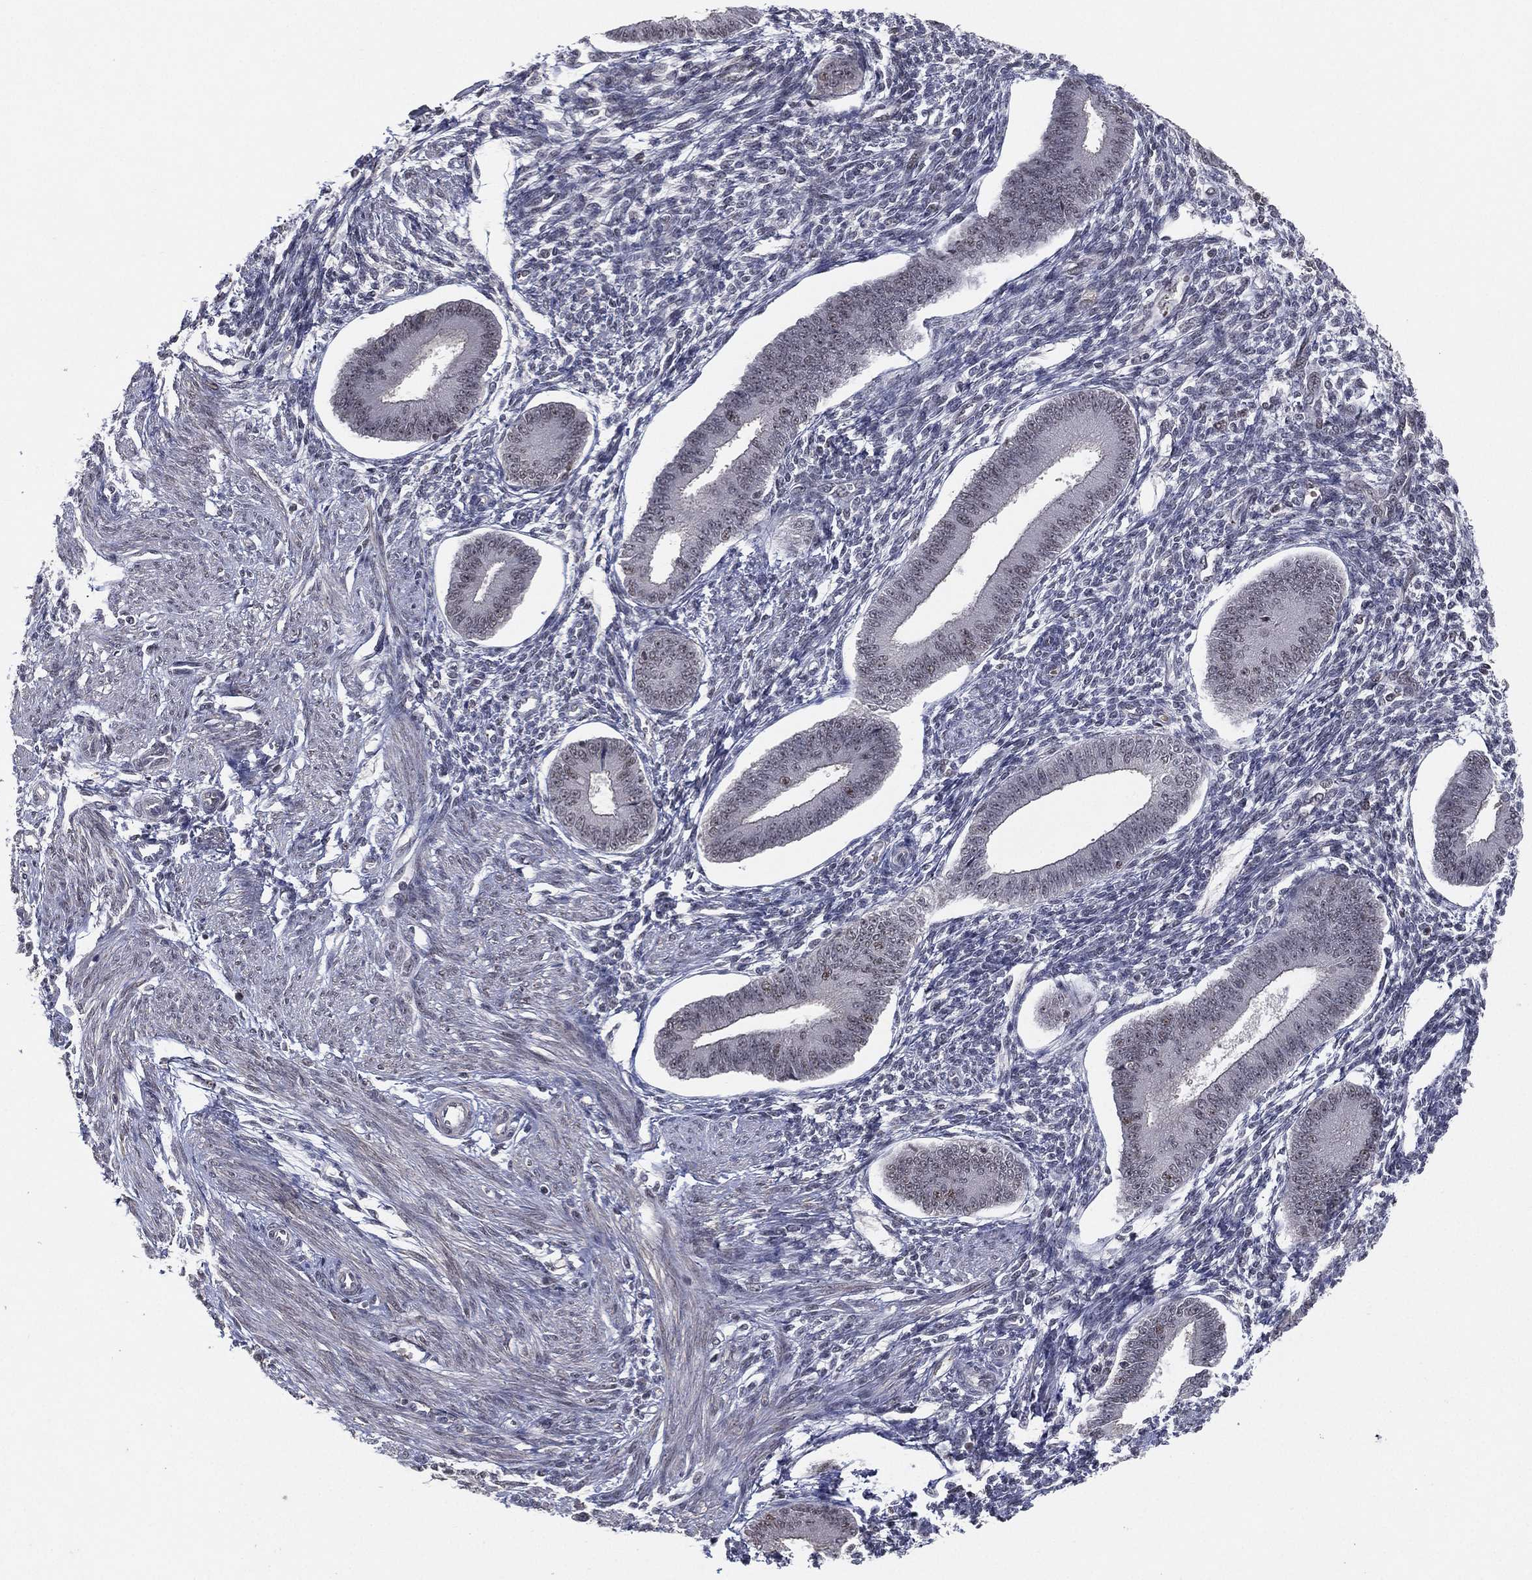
{"staining": {"intensity": "negative", "quantity": "none", "location": "none"}, "tissue": "endometrium", "cell_type": "Cells in endometrial stroma", "image_type": "normal", "snomed": [{"axis": "morphology", "description": "Normal tissue, NOS"}, {"axis": "topography", "description": "Endometrium"}], "caption": "Endometrium was stained to show a protein in brown. There is no significant expression in cells in endometrial stroma. (Stains: DAB (3,3'-diaminobenzidine) immunohistochemistry with hematoxylin counter stain, Microscopy: brightfield microscopy at high magnification).", "gene": "DGCR8", "patient": {"sex": "female", "age": 39}}